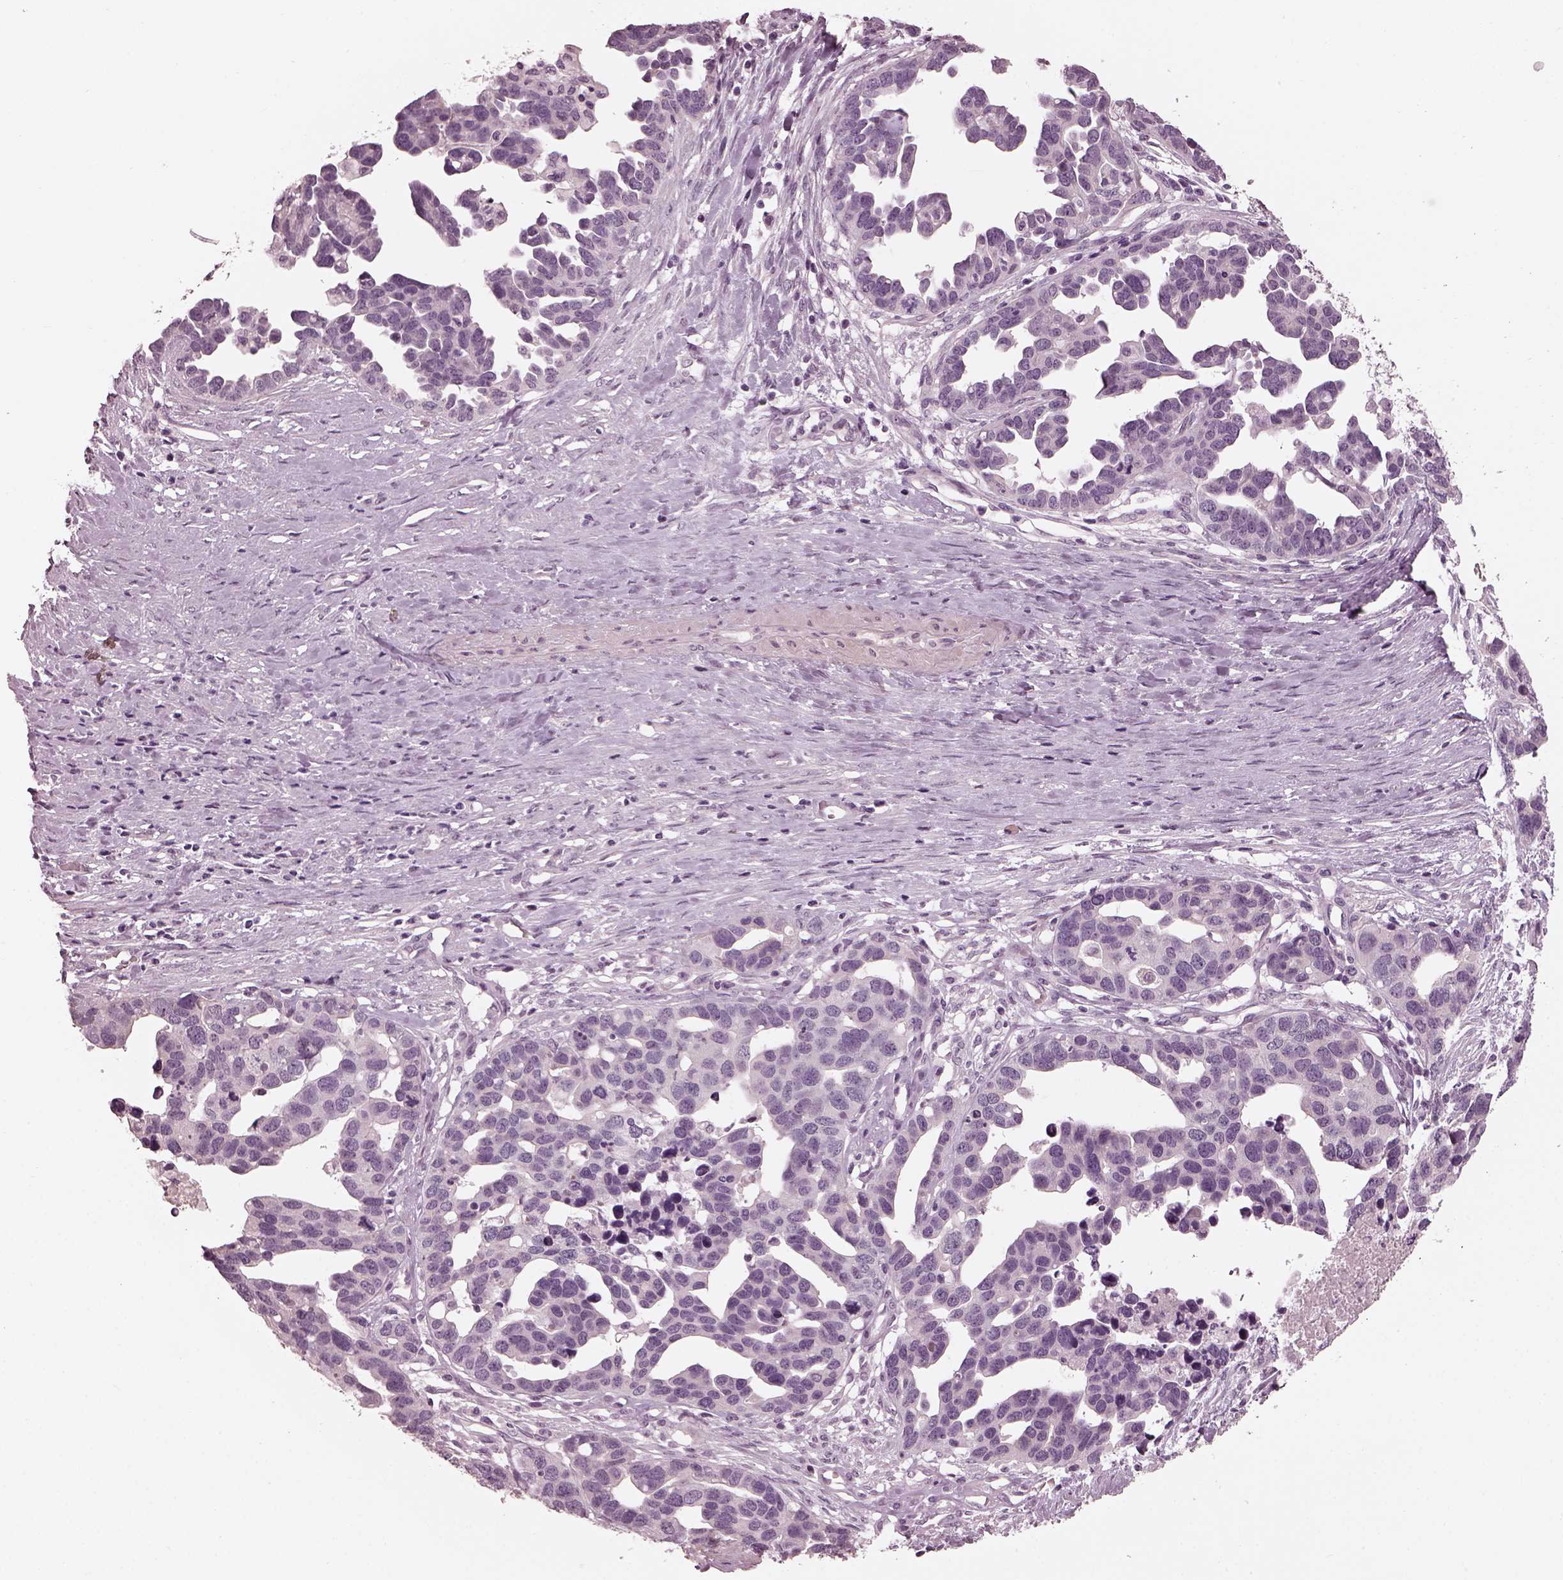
{"staining": {"intensity": "negative", "quantity": "none", "location": "none"}, "tissue": "ovarian cancer", "cell_type": "Tumor cells", "image_type": "cancer", "snomed": [{"axis": "morphology", "description": "Cystadenocarcinoma, serous, NOS"}, {"axis": "topography", "description": "Ovary"}], "caption": "Histopathology image shows no protein positivity in tumor cells of ovarian serous cystadenocarcinoma tissue.", "gene": "OPTC", "patient": {"sex": "female", "age": 54}}